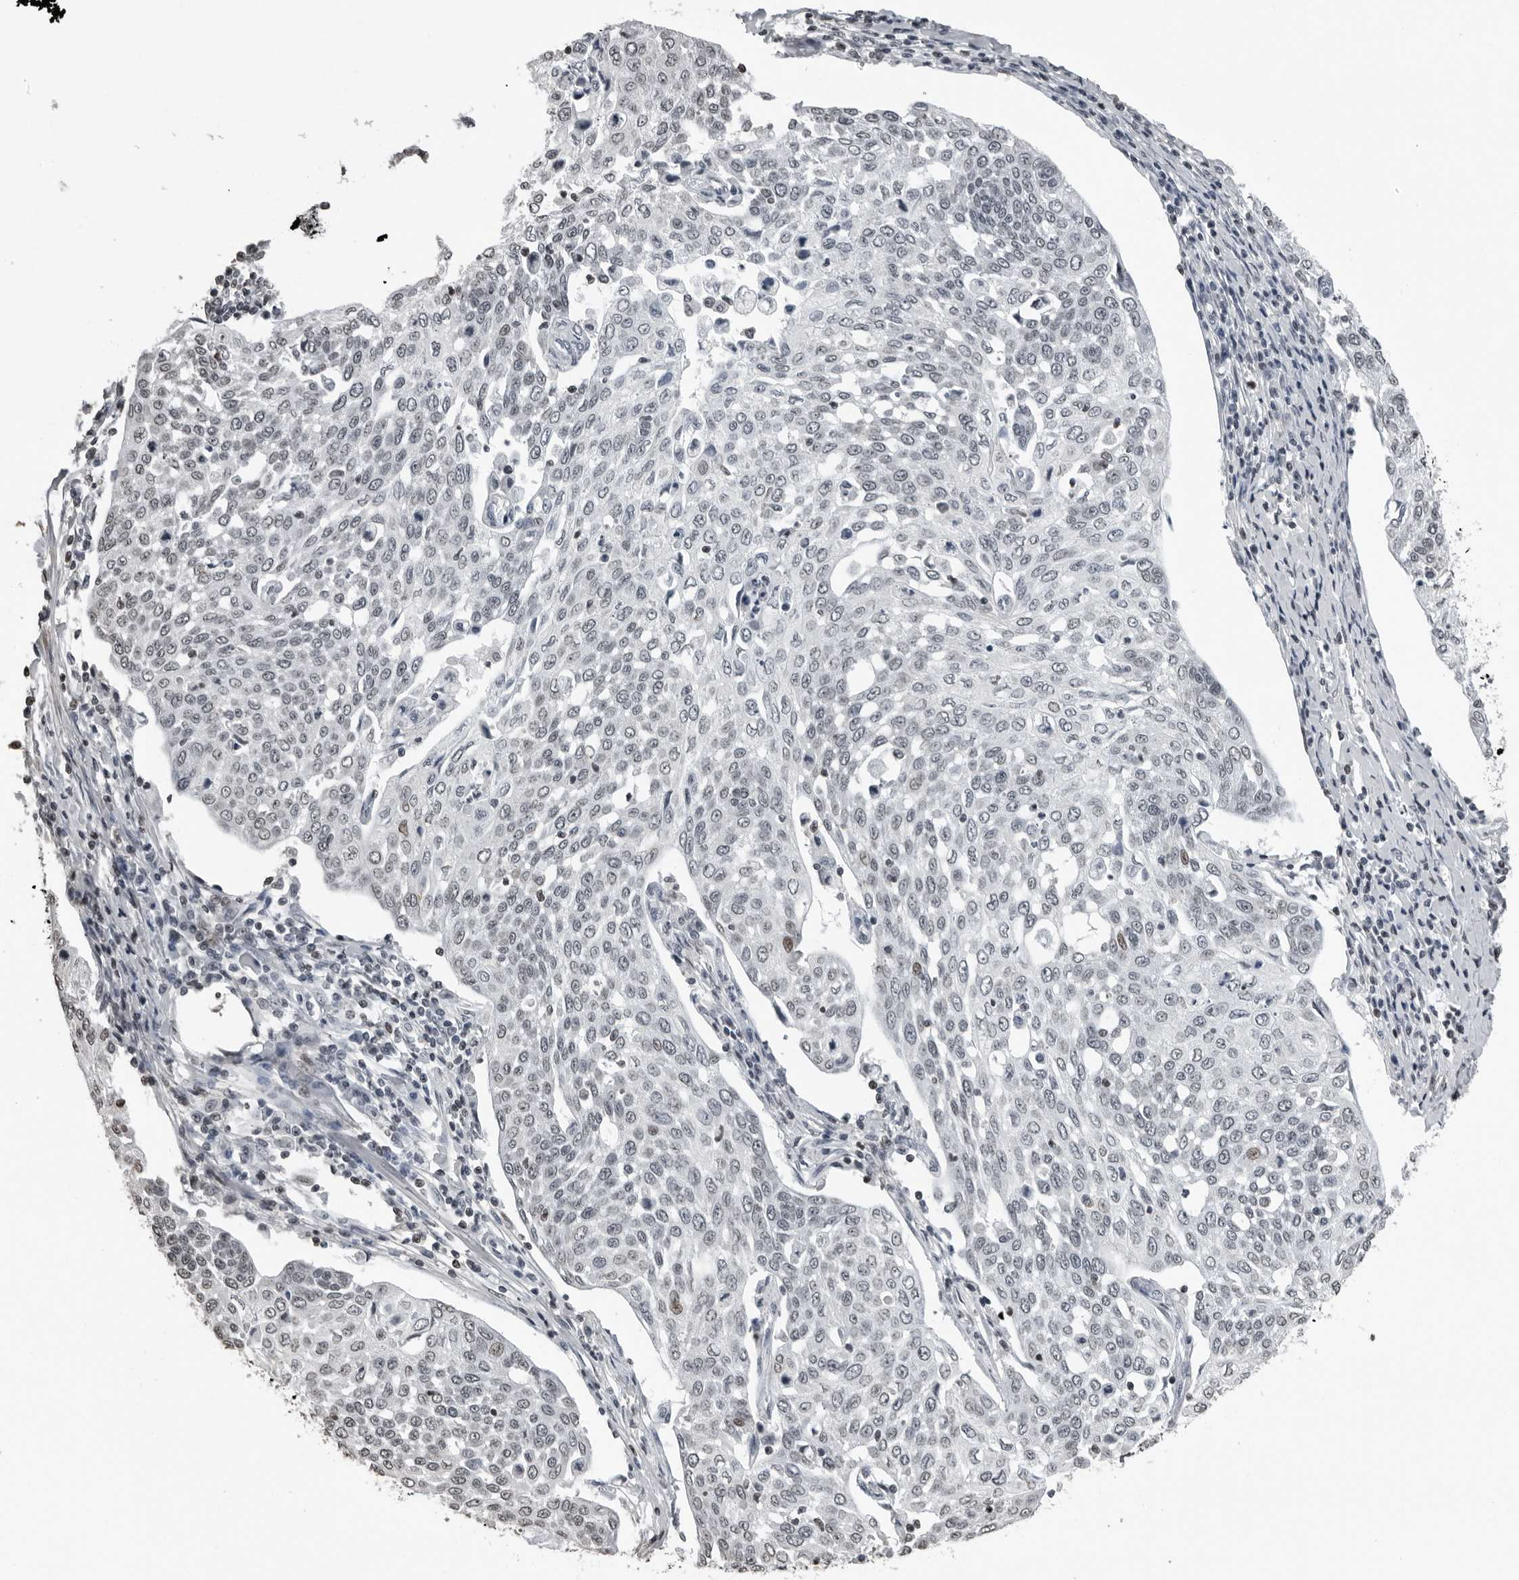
{"staining": {"intensity": "negative", "quantity": "none", "location": "none"}, "tissue": "cervical cancer", "cell_type": "Tumor cells", "image_type": "cancer", "snomed": [{"axis": "morphology", "description": "Squamous cell carcinoma, NOS"}, {"axis": "topography", "description": "Cervix"}], "caption": "DAB immunohistochemical staining of human squamous cell carcinoma (cervical) reveals no significant staining in tumor cells.", "gene": "ORC1", "patient": {"sex": "female", "age": 34}}